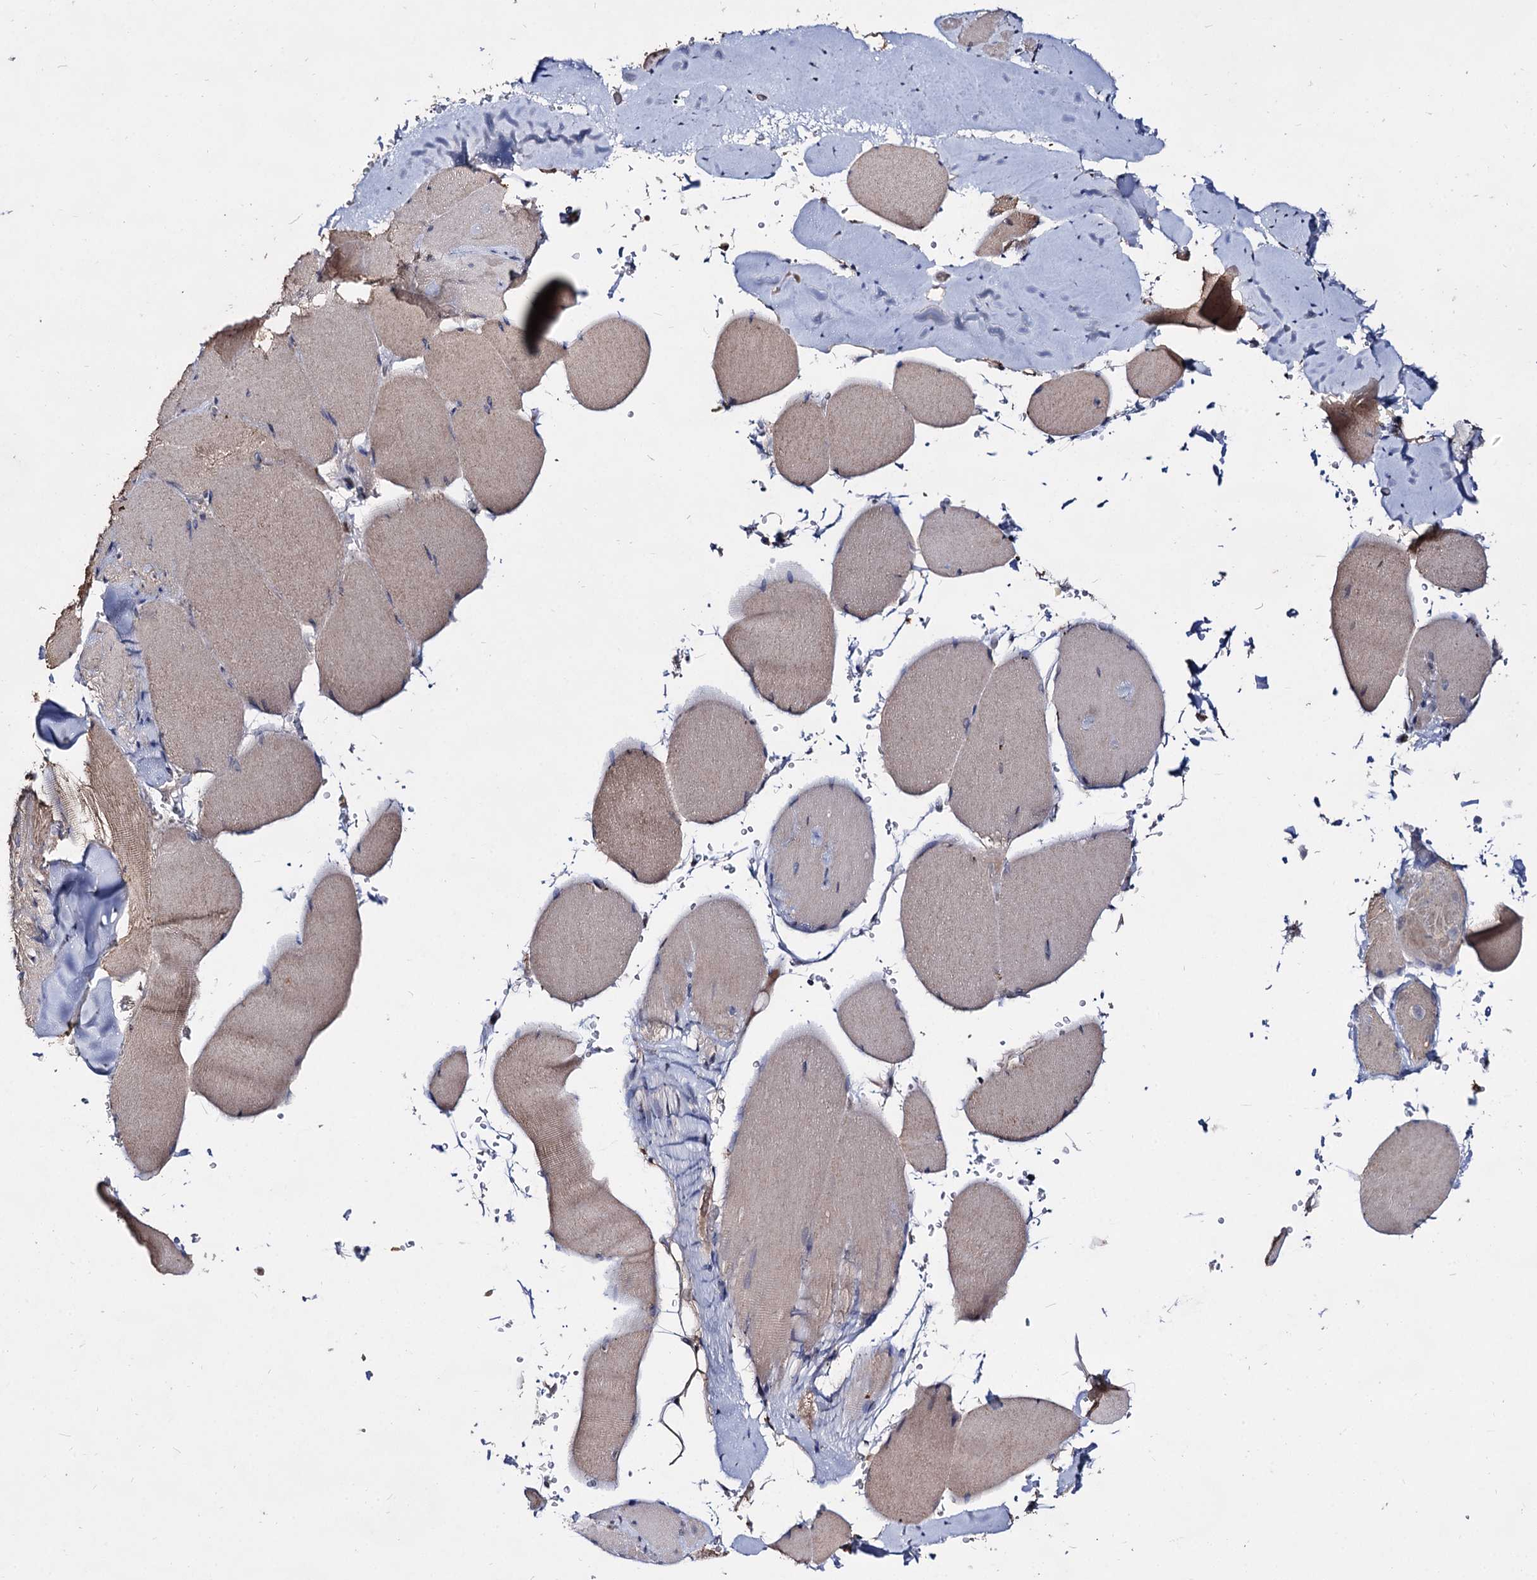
{"staining": {"intensity": "weak", "quantity": "<25%", "location": "cytoplasmic/membranous"}, "tissue": "skeletal muscle", "cell_type": "Myocytes", "image_type": "normal", "snomed": [{"axis": "morphology", "description": "Normal tissue, NOS"}, {"axis": "topography", "description": "Skeletal muscle"}, {"axis": "topography", "description": "Head-Neck"}], "caption": "Immunohistochemistry photomicrograph of unremarkable skeletal muscle: skeletal muscle stained with DAB displays no significant protein positivity in myocytes. Brightfield microscopy of immunohistochemistry (IHC) stained with DAB (3,3'-diaminobenzidine) (brown) and hematoxylin (blue), captured at high magnification.", "gene": "ACTR6", "patient": {"sex": "male", "age": 66}}